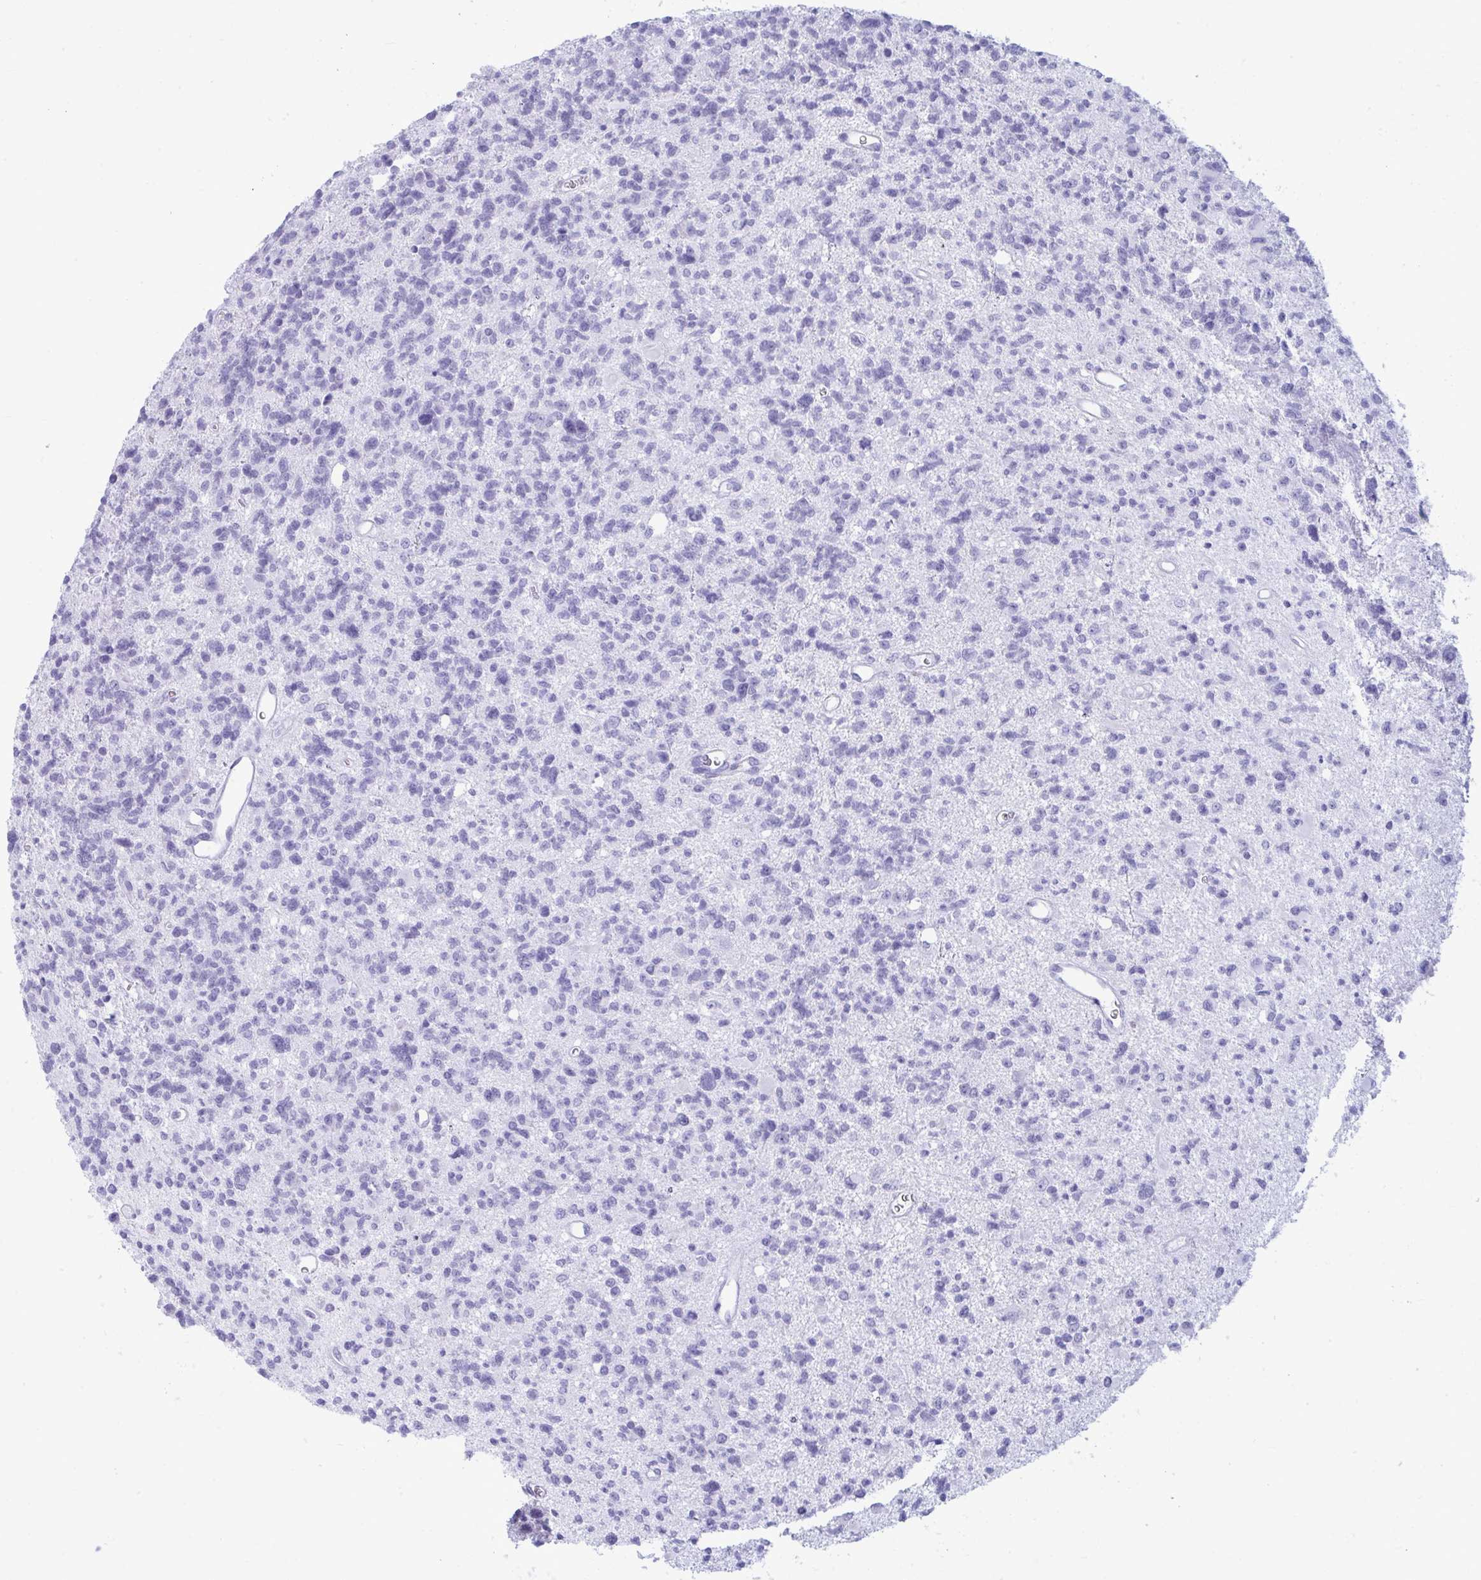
{"staining": {"intensity": "negative", "quantity": "none", "location": "none"}, "tissue": "glioma", "cell_type": "Tumor cells", "image_type": "cancer", "snomed": [{"axis": "morphology", "description": "Glioma, malignant, High grade"}, {"axis": "topography", "description": "Brain"}], "caption": "An immunohistochemistry (IHC) image of high-grade glioma (malignant) is shown. There is no staining in tumor cells of high-grade glioma (malignant).", "gene": "ANKRD60", "patient": {"sex": "male", "age": 29}}